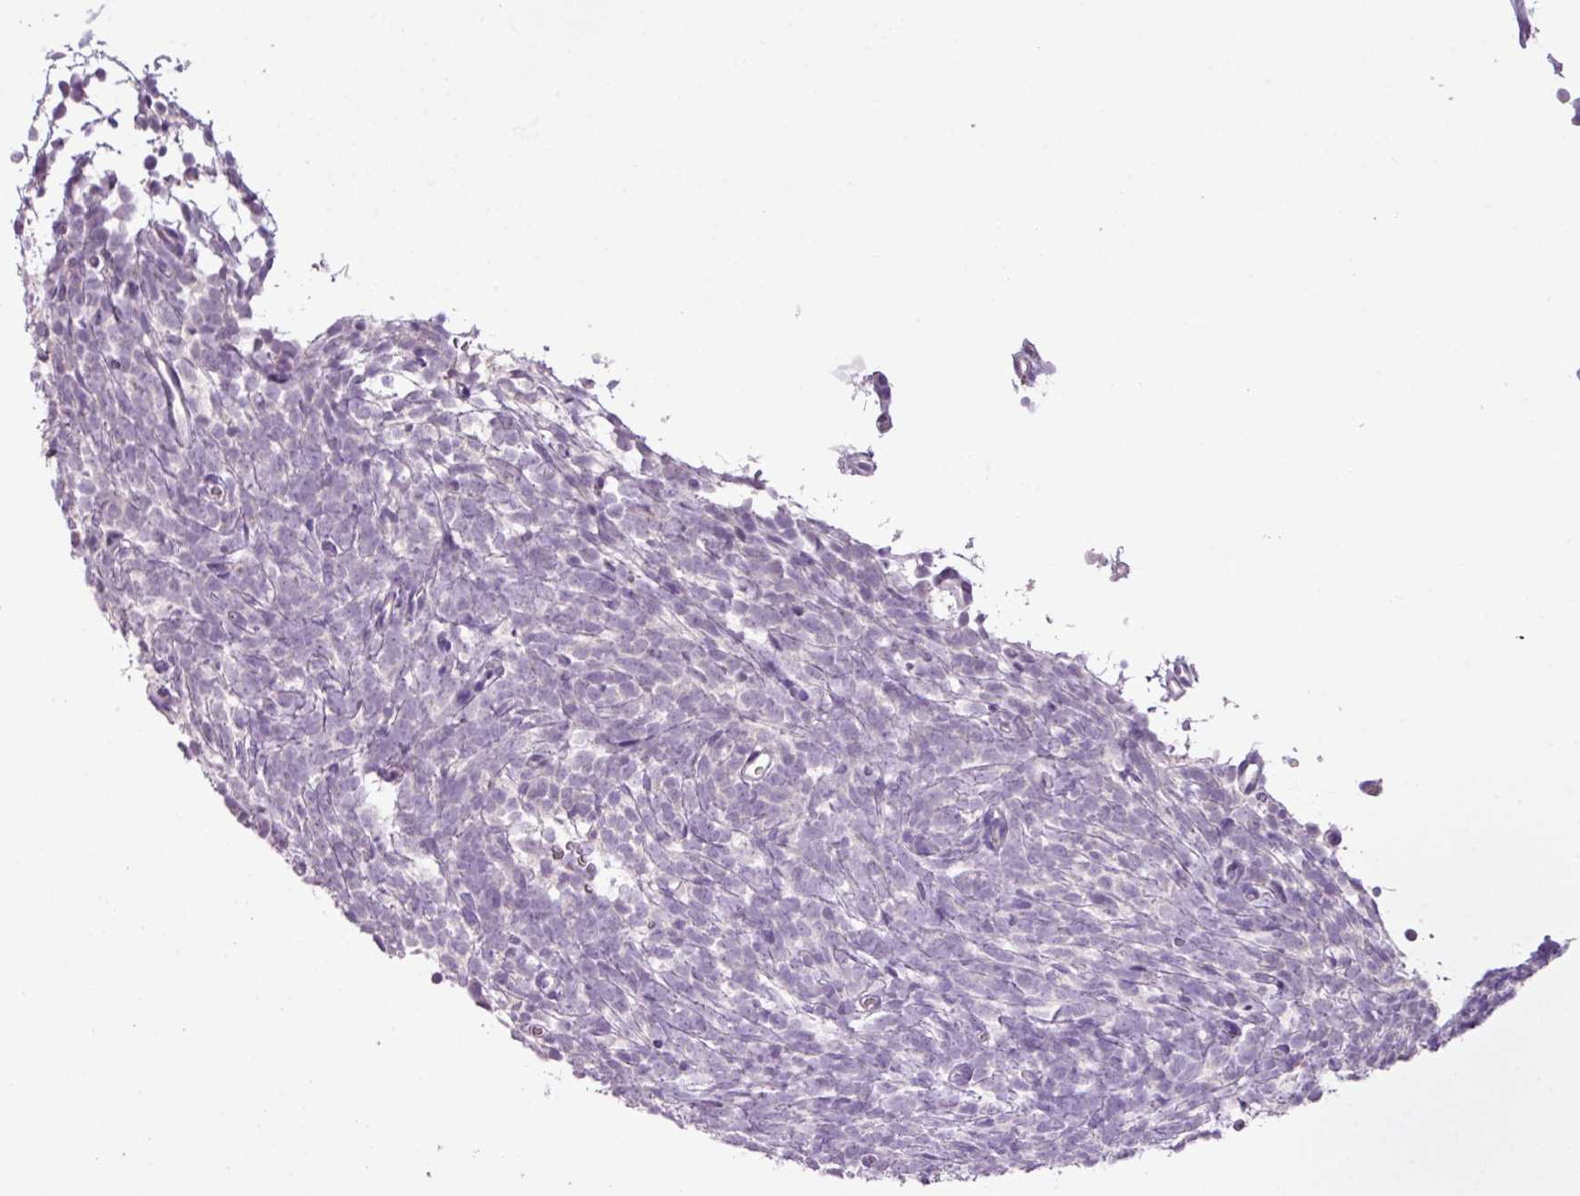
{"staining": {"intensity": "negative", "quantity": "none", "location": "none"}, "tissue": "glioma", "cell_type": "Tumor cells", "image_type": "cancer", "snomed": [{"axis": "morphology", "description": "Glioma, malignant, Low grade"}, {"axis": "topography", "description": "Brain"}], "caption": "This is an immunohistochemistry histopathology image of glioma. There is no expression in tumor cells.", "gene": "HTR3E", "patient": {"sex": "female", "age": 1}}